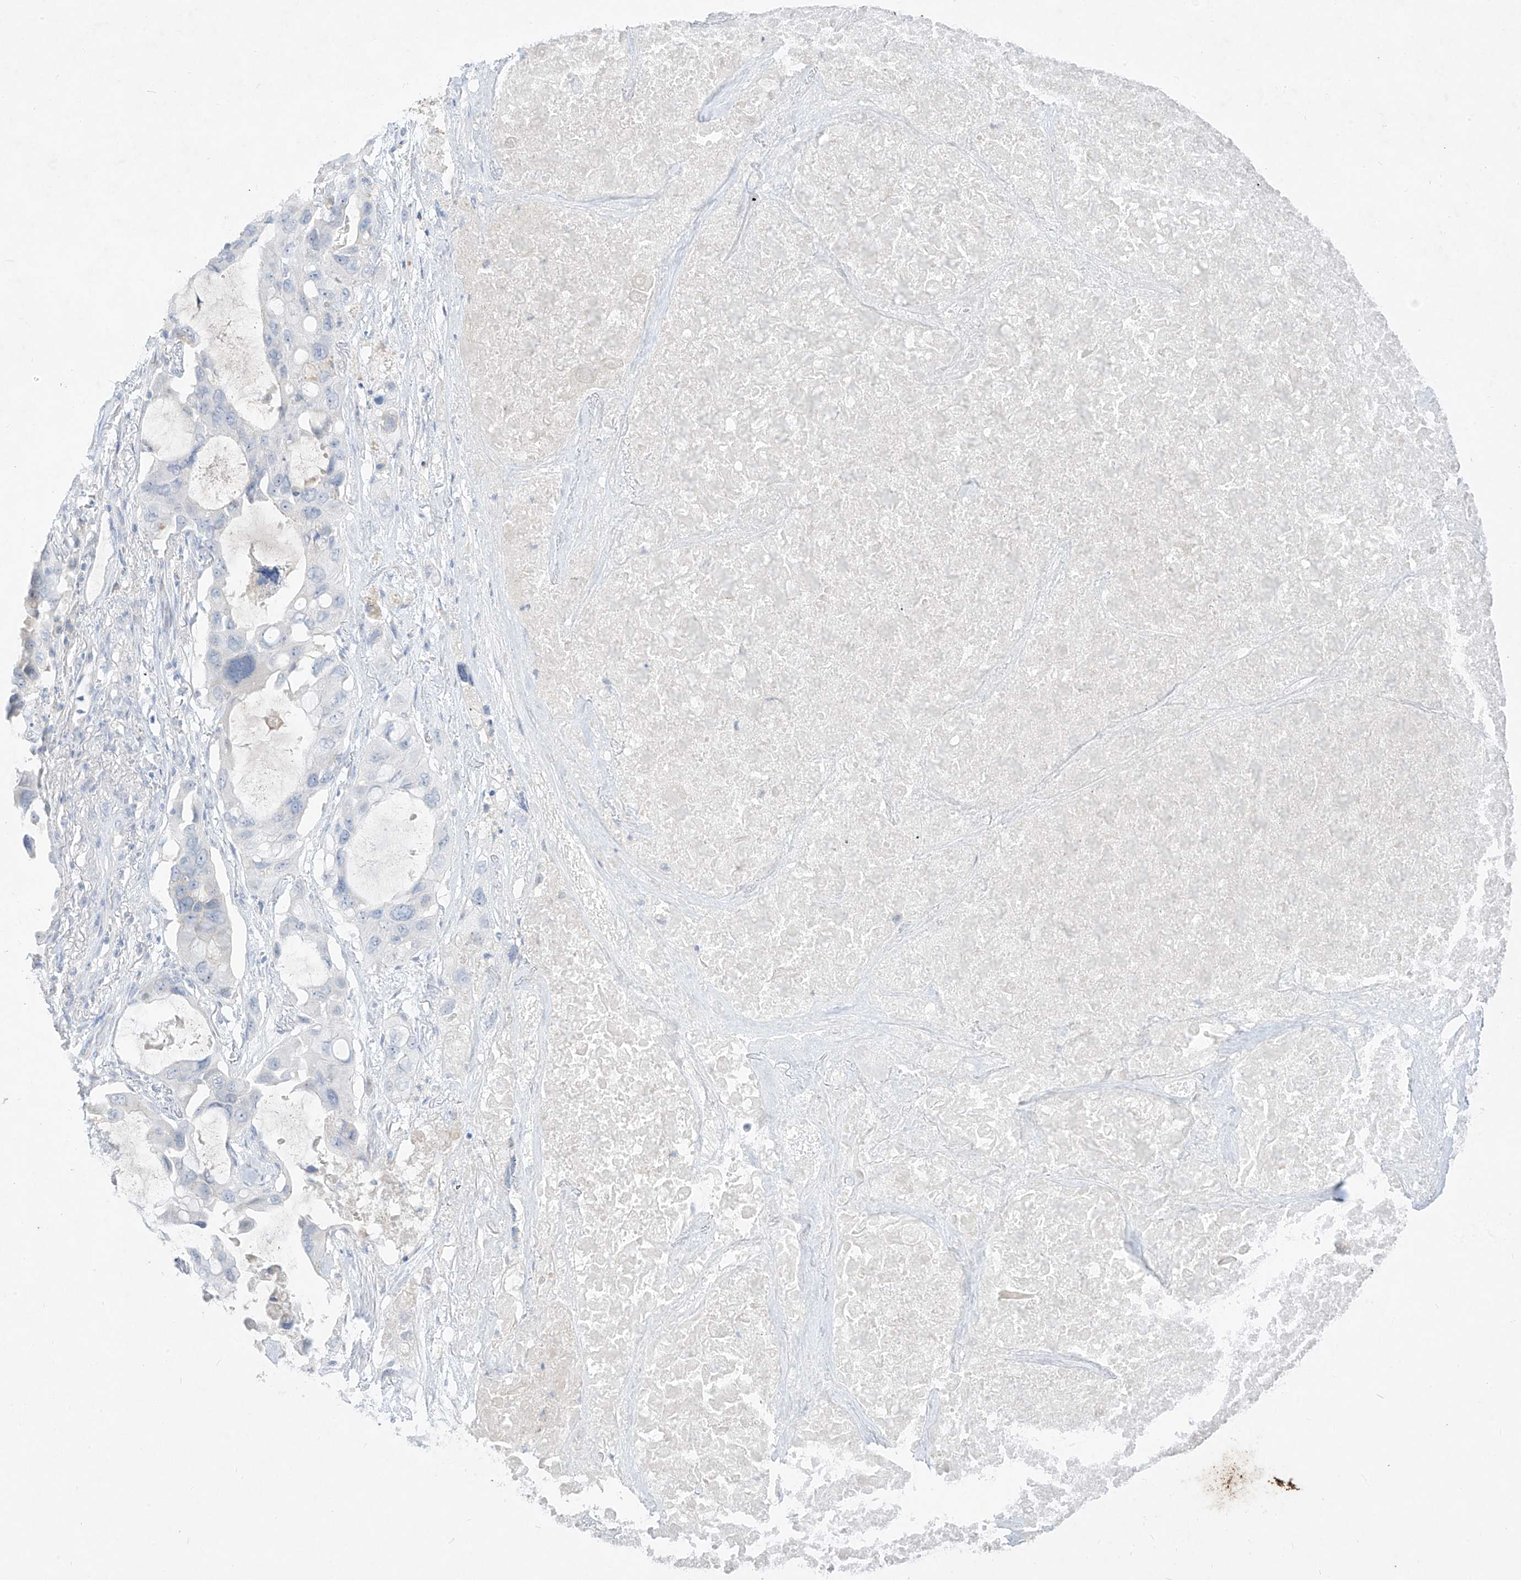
{"staining": {"intensity": "negative", "quantity": "none", "location": "none"}, "tissue": "lung cancer", "cell_type": "Tumor cells", "image_type": "cancer", "snomed": [{"axis": "morphology", "description": "Squamous cell carcinoma, NOS"}, {"axis": "topography", "description": "Lung"}], "caption": "There is no significant expression in tumor cells of lung cancer (squamous cell carcinoma). Brightfield microscopy of immunohistochemistry (IHC) stained with DAB (3,3'-diaminobenzidine) (brown) and hematoxylin (blue), captured at high magnification.", "gene": "TGM4", "patient": {"sex": "female", "age": 73}}